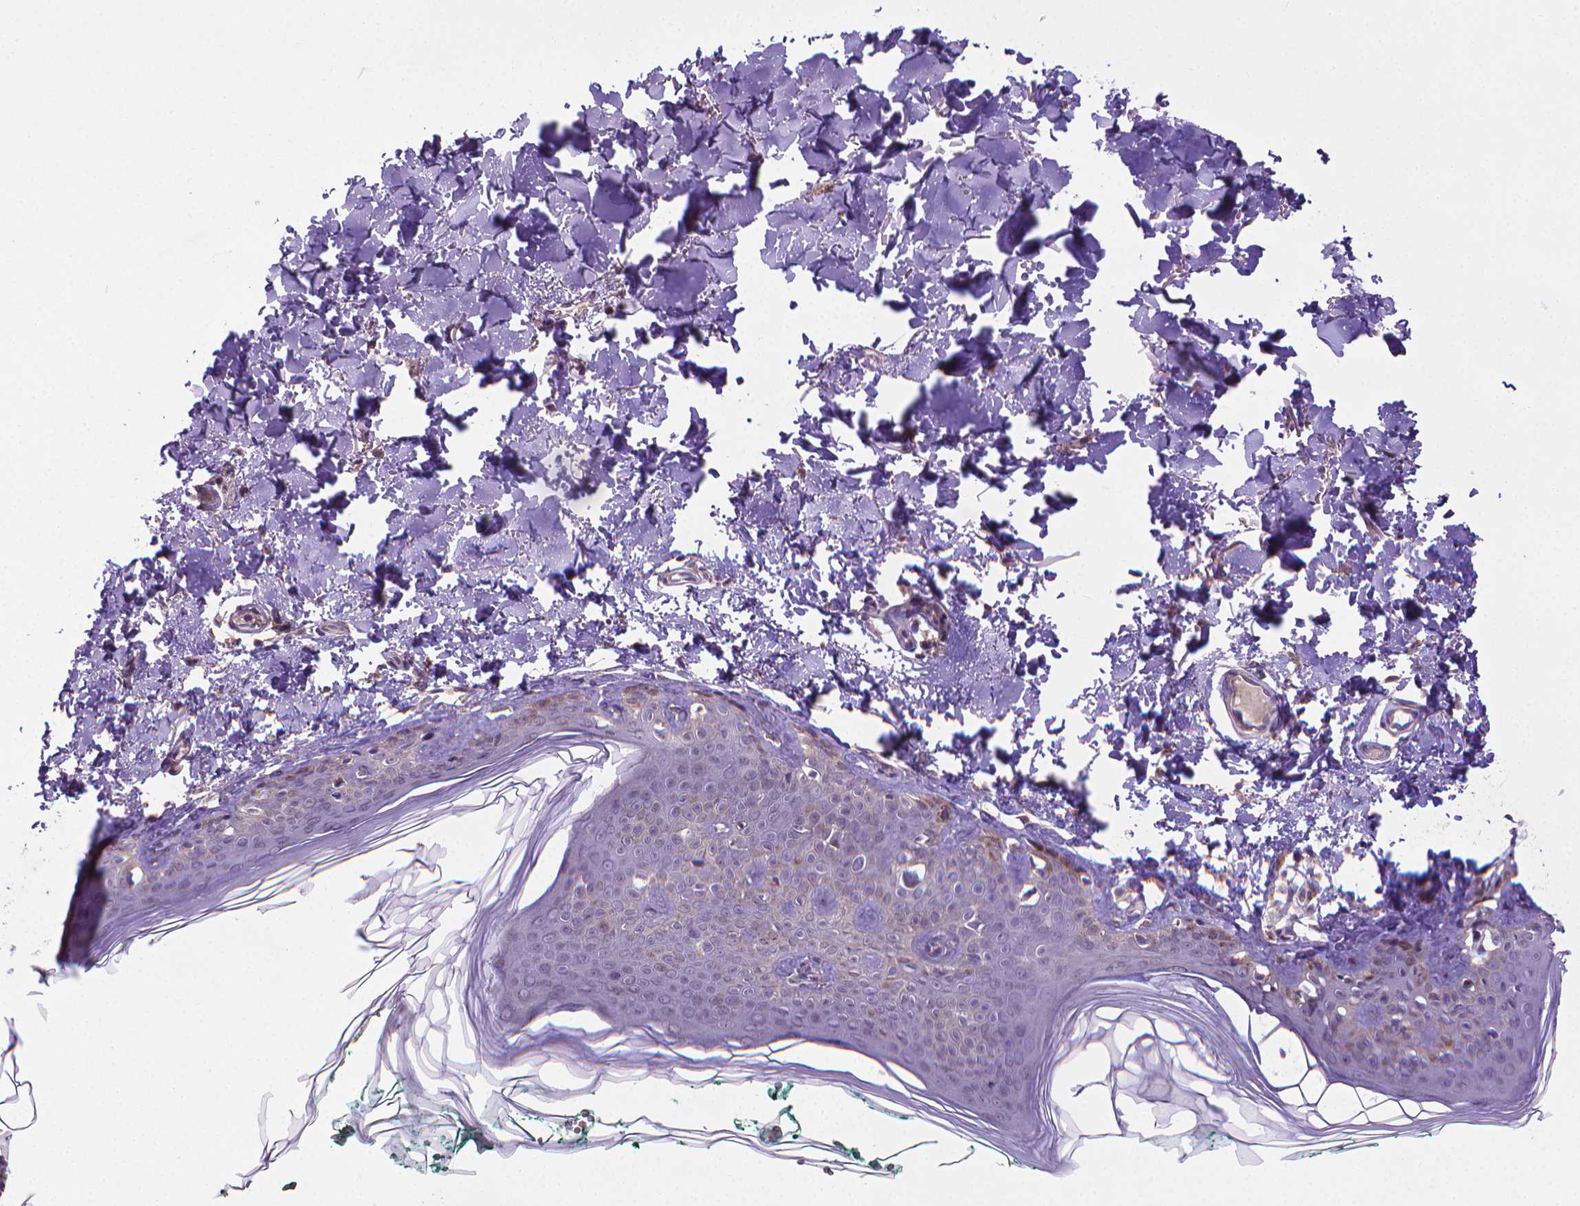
{"staining": {"intensity": "weak", "quantity": "<25%", "location": "cytoplasmic/membranous"}, "tissue": "skin", "cell_type": "Fibroblasts", "image_type": "normal", "snomed": [{"axis": "morphology", "description": "Normal tissue, NOS"}, {"axis": "topography", "description": "Skin"}, {"axis": "topography", "description": "Peripheral nerve tissue"}], "caption": "This is an immunohistochemistry photomicrograph of benign human skin. There is no staining in fibroblasts.", "gene": "GPR63", "patient": {"sex": "female", "age": 45}}